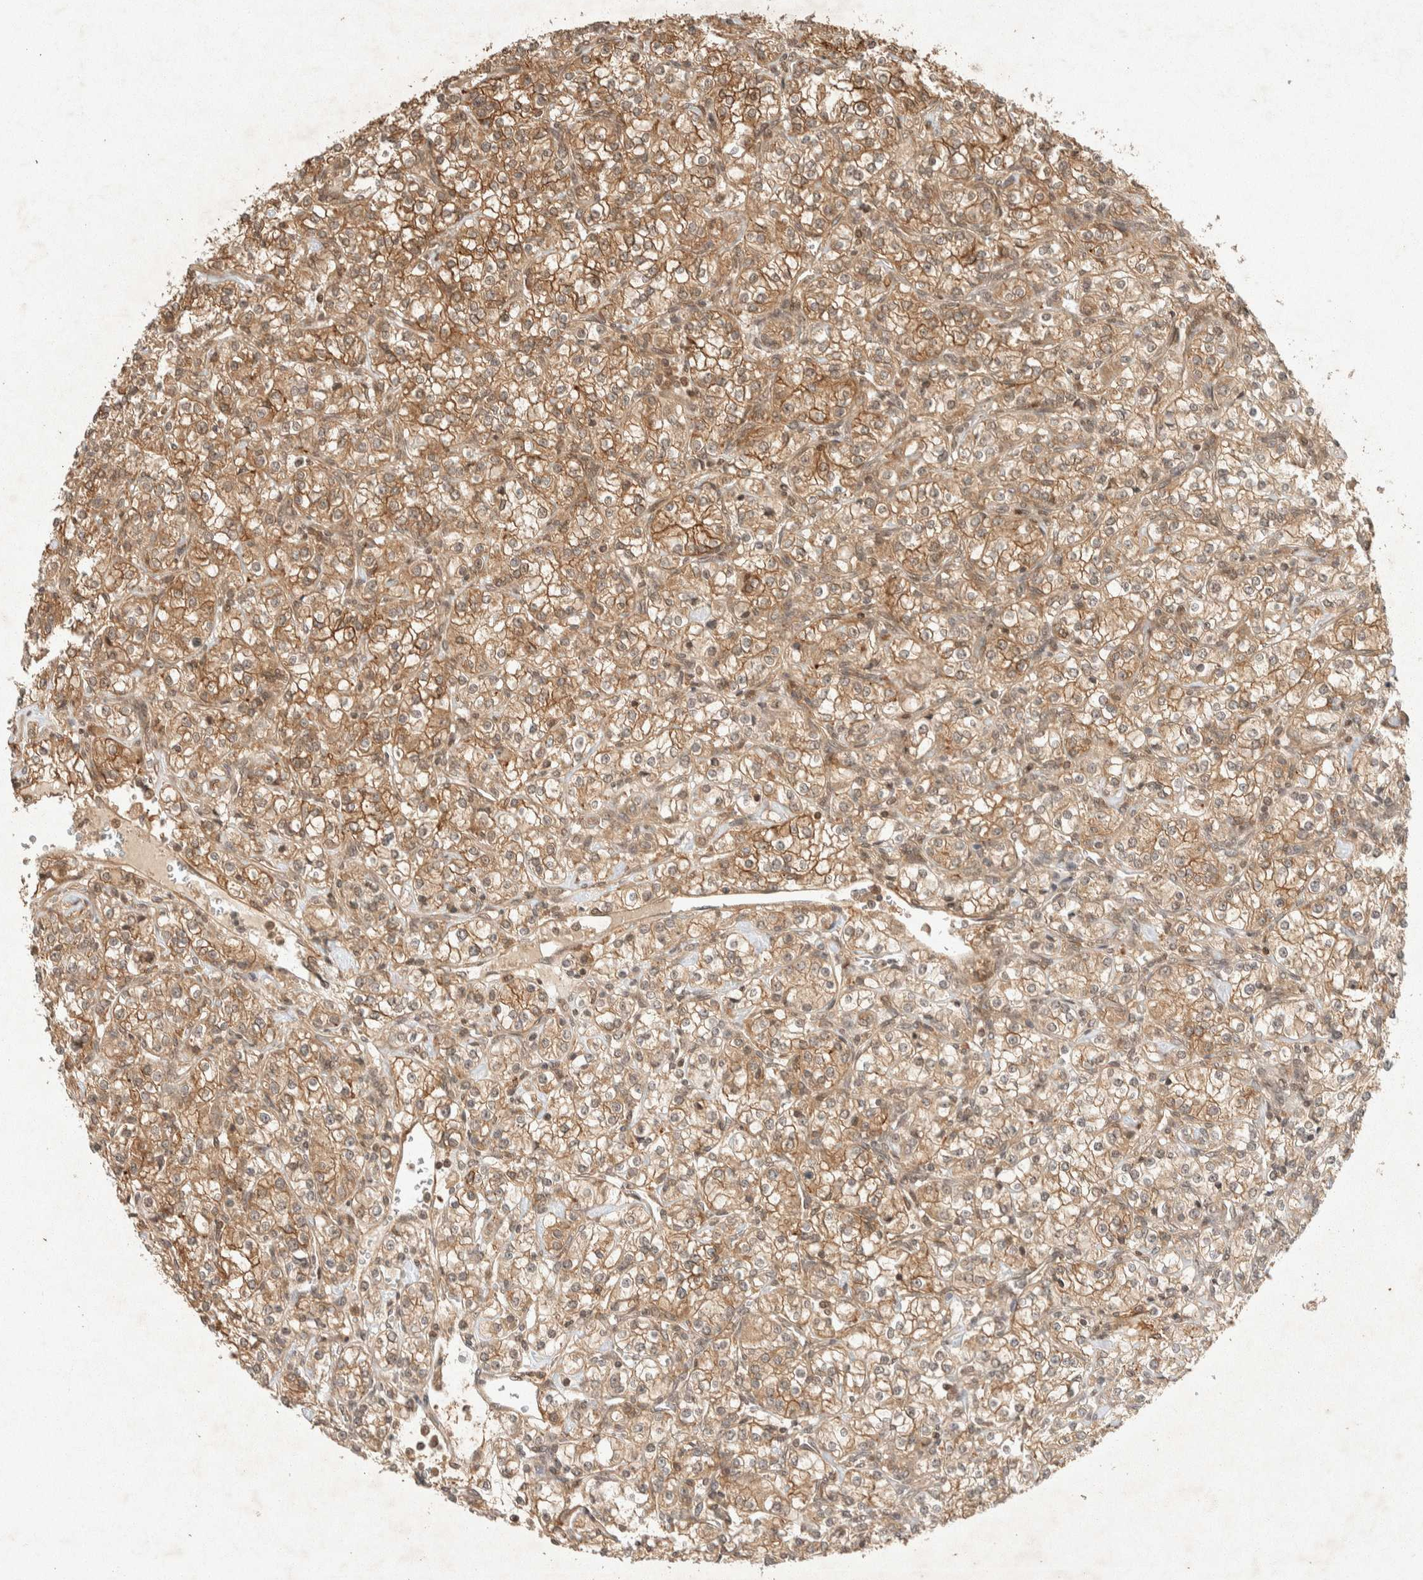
{"staining": {"intensity": "moderate", "quantity": ">75%", "location": "cytoplasmic/membranous"}, "tissue": "renal cancer", "cell_type": "Tumor cells", "image_type": "cancer", "snomed": [{"axis": "morphology", "description": "Adenocarcinoma, NOS"}, {"axis": "topography", "description": "Kidney"}], "caption": "The immunohistochemical stain highlights moderate cytoplasmic/membranous staining in tumor cells of renal cancer tissue.", "gene": "THRA", "patient": {"sex": "male", "age": 77}}